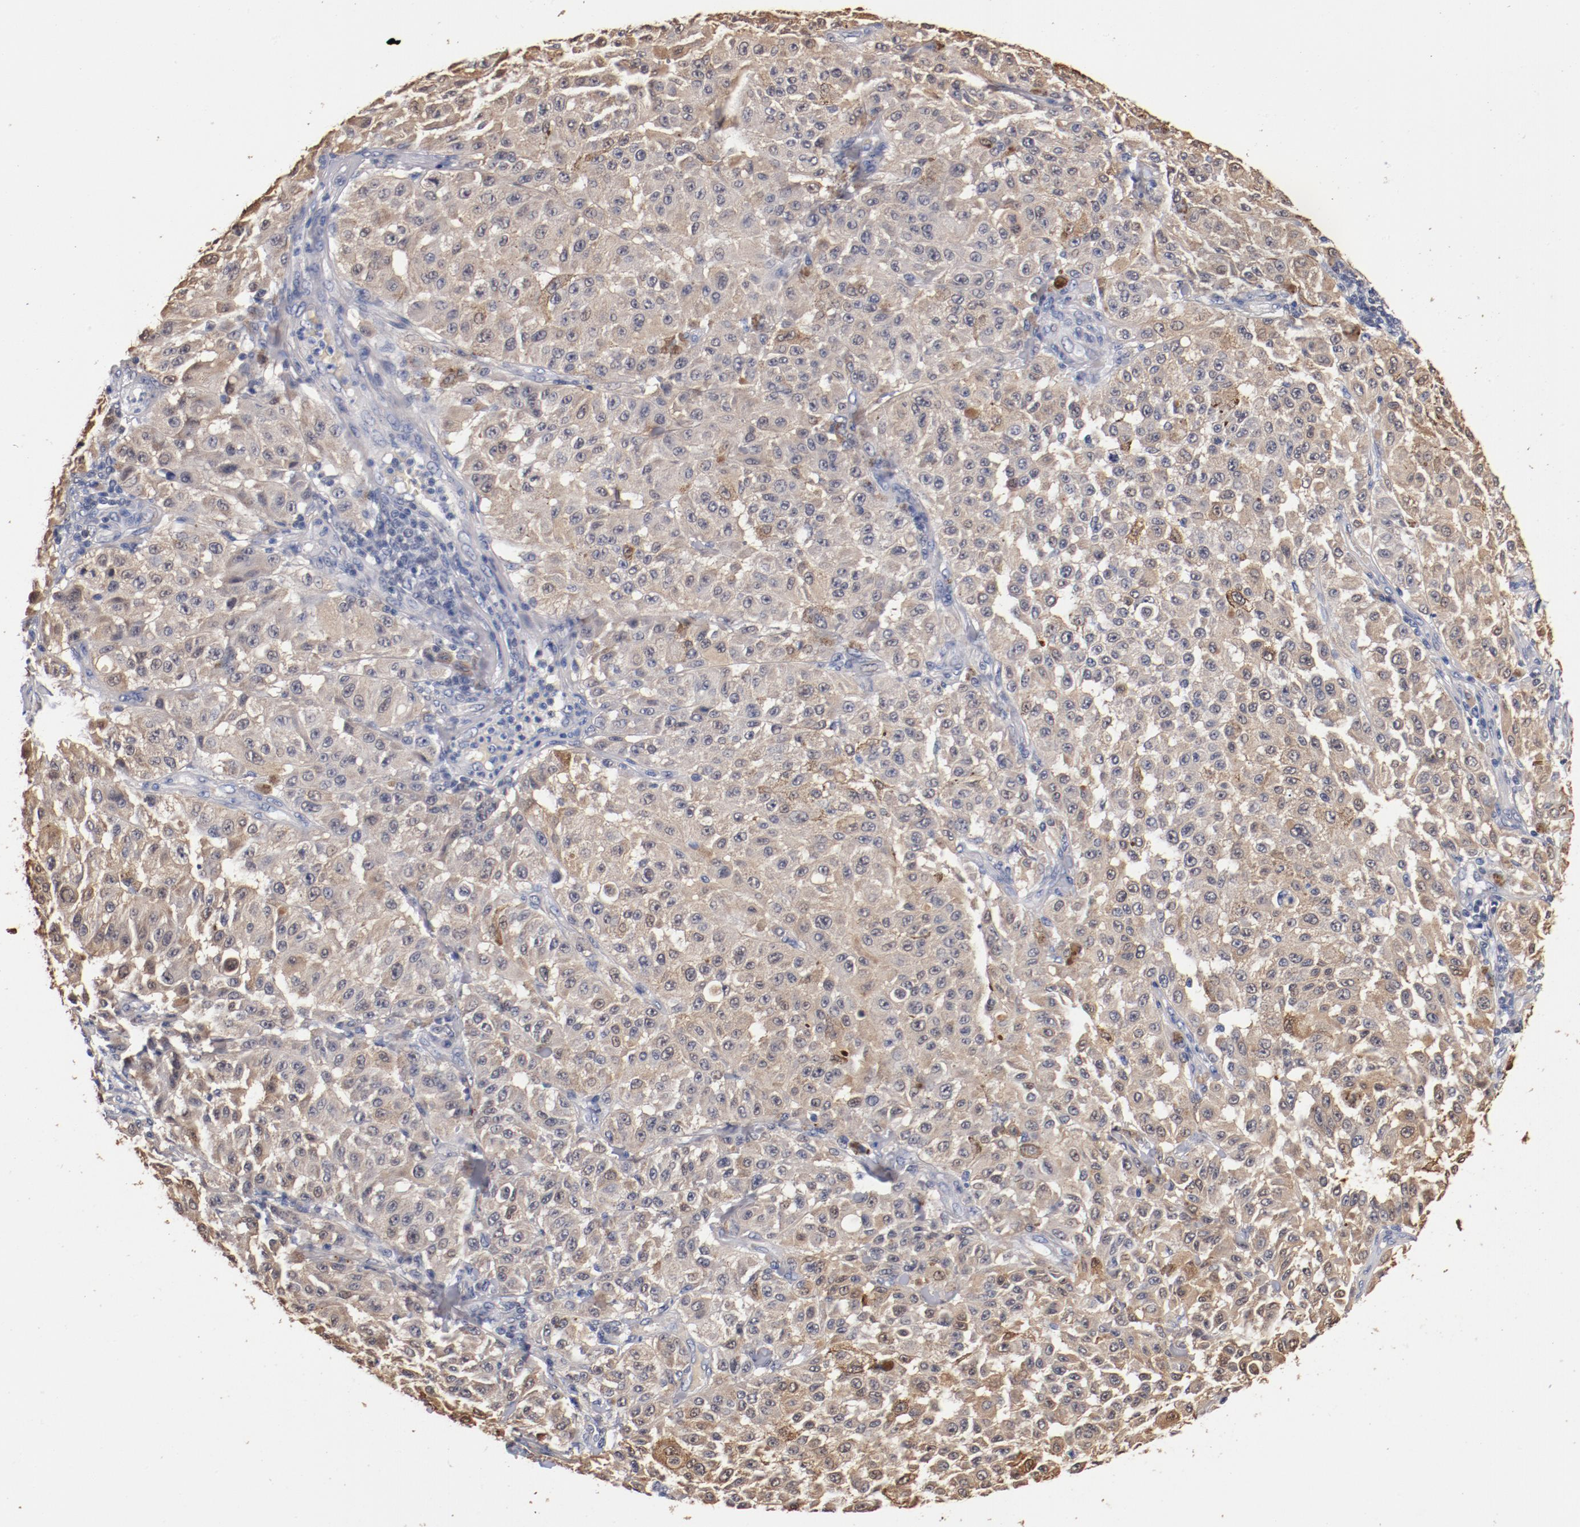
{"staining": {"intensity": "weak", "quantity": "25%-75%", "location": "cytoplasmic/membranous"}, "tissue": "melanoma", "cell_type": "Tumor cells", "image_type": "cancer", "snomed": [{"axis": "morphology", "description": "Malignant melanoma, NOS"}, {"axis": "topography", "description": "Skin"}], "caption": "About 25%-75% of tumor cells in human melanoma reveal weak cytoplasmic/membranous protein expression as visualized by brown immunohistochemical staining.", "gene": "MIF", "patient": {"sex": "female", "age": 64}}